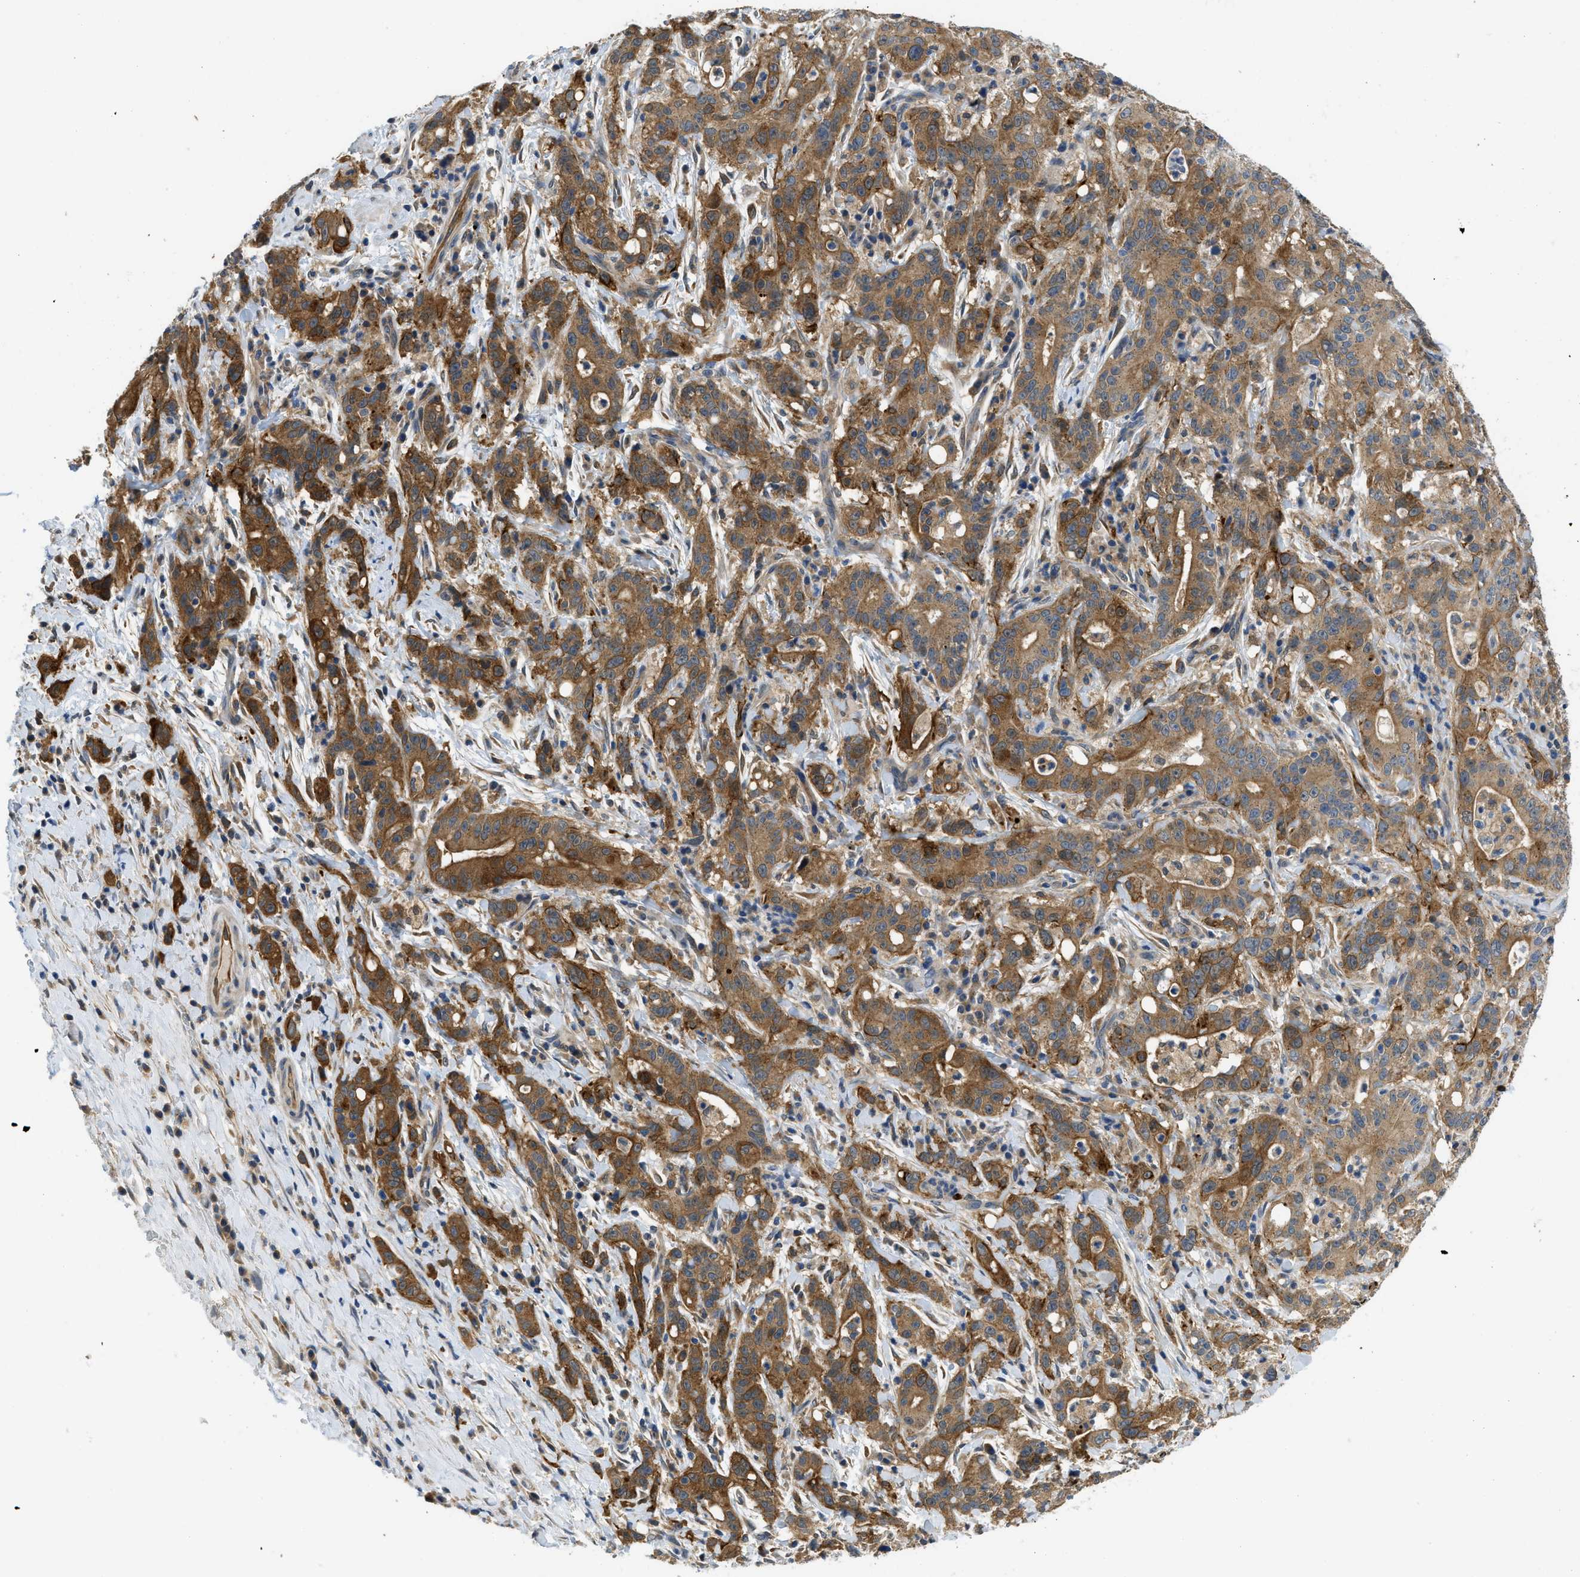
{"staining": {"intensity": "strong", "quantity": ">75%", "location": "cytoplasmic/membranous"}, "tissue": "liver cancer", "cell_type": "Tumor cells", "image_type": "cancer", "snomed": [{"axis": "morphology", "description": "Cholangiocarcinoma"}, {"axis": "topography", "description": "Liver"}], "caption": "Protein expression analysis of human liver cholangiocarcinoma reveals strong cytoplasmic/membranous positivity in approximately >75% of tumor cells.", "gene": "RIPK2", "patient": {"sex": "female", "age": 38}}